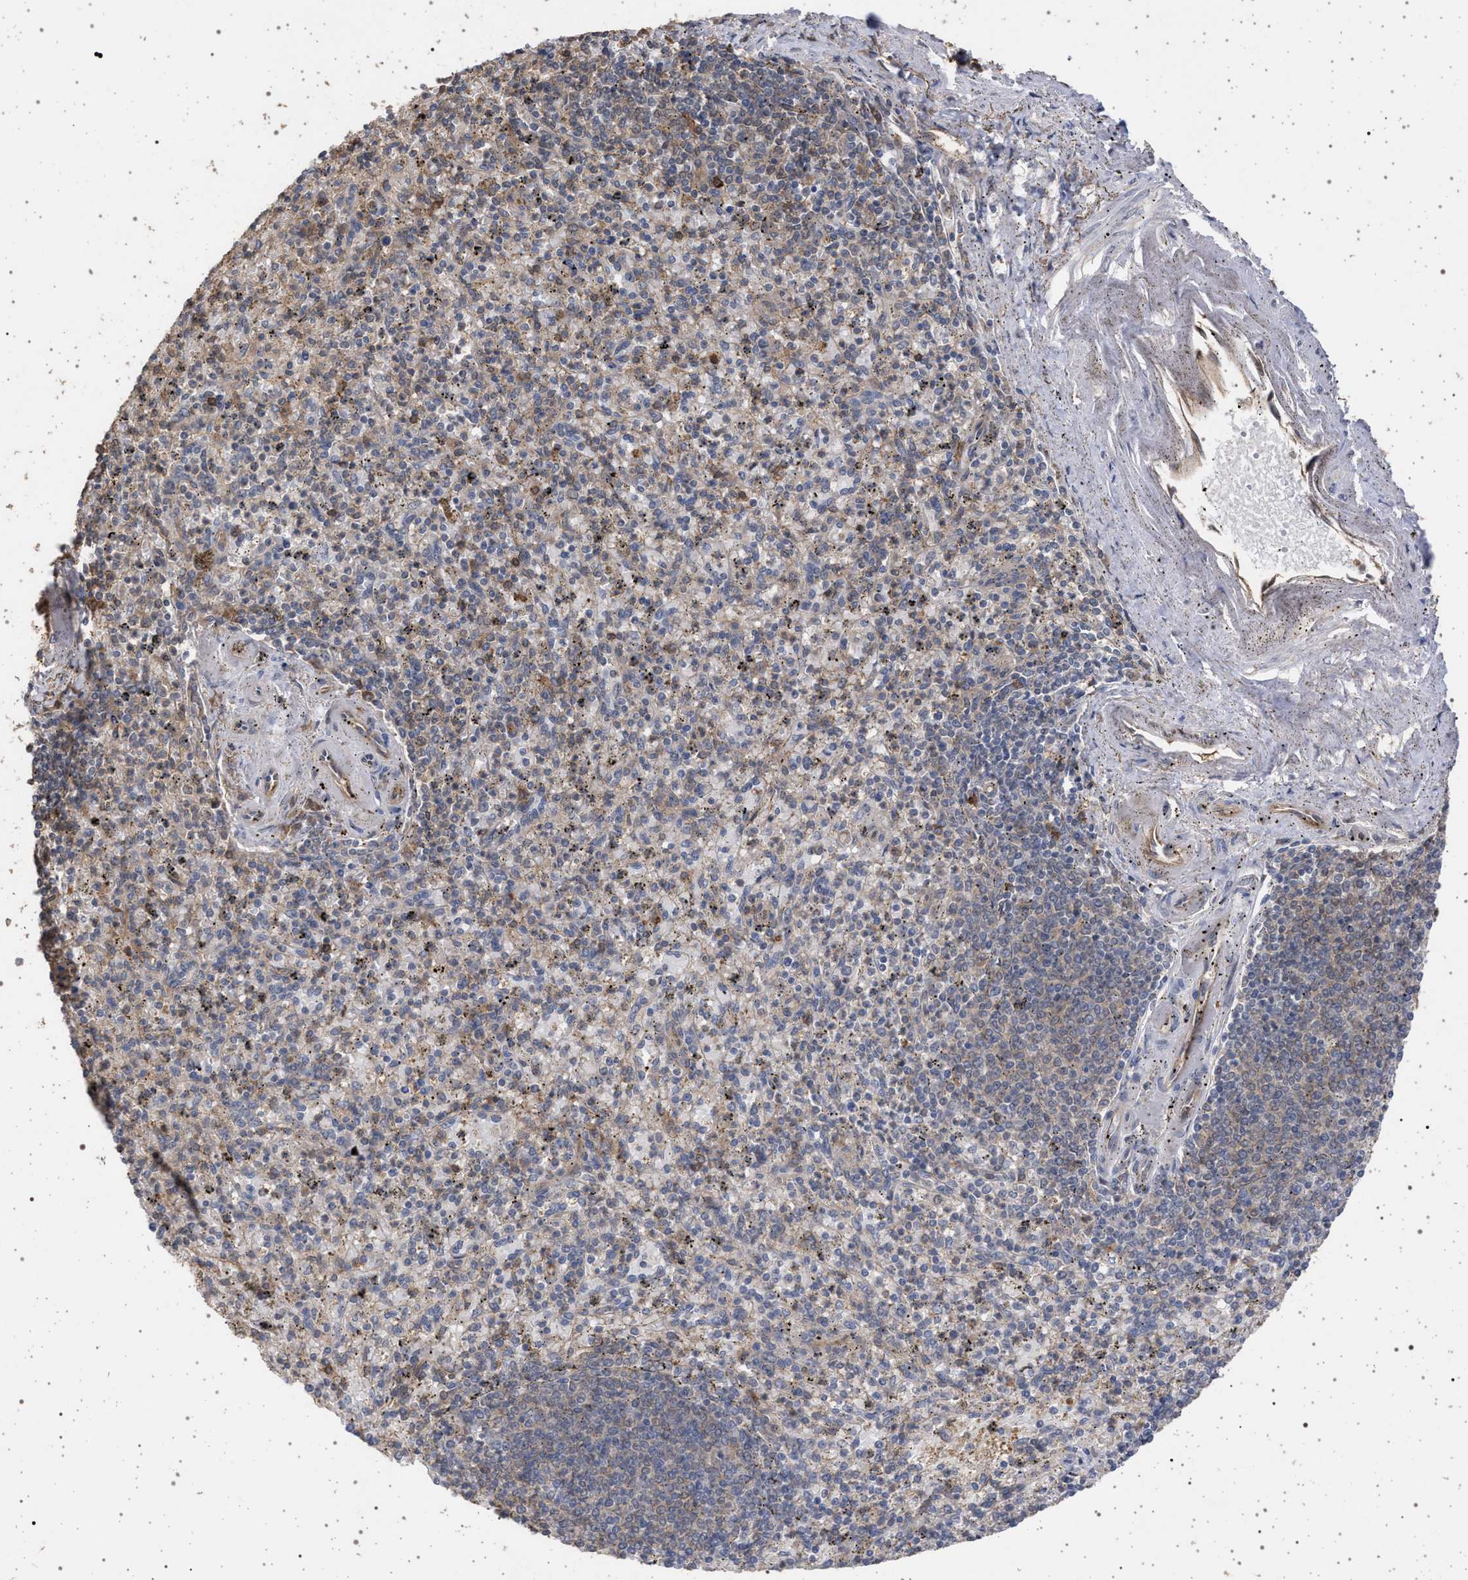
{"staining": {"intensity": "moderate", "quantity": "25%-75%", "location": "cytoplasmic/membranous"}, "tissue": "spleen", "cell_type": "Cells in red pulp", "image_type": "normal", "snomed": [{"axis": "morphology", "description": "Normal tissue, NOS"}, {"axis": "topography", "description": "Spleen"}], "caption": "The photomicrograph reveals a brown stain indicating the presence of a protein in the cytoplasmic/membranous of cells in red pulp in spleen. The staining was performed using DAB (3,3'-diaminobenzidine) to visualize the protein expression in brown, while the nuclei were stained in blue with hematoxylin (Magnification: 20x).", "gene": "IFT20", "patient": {"sex": "male", "age": 72}}